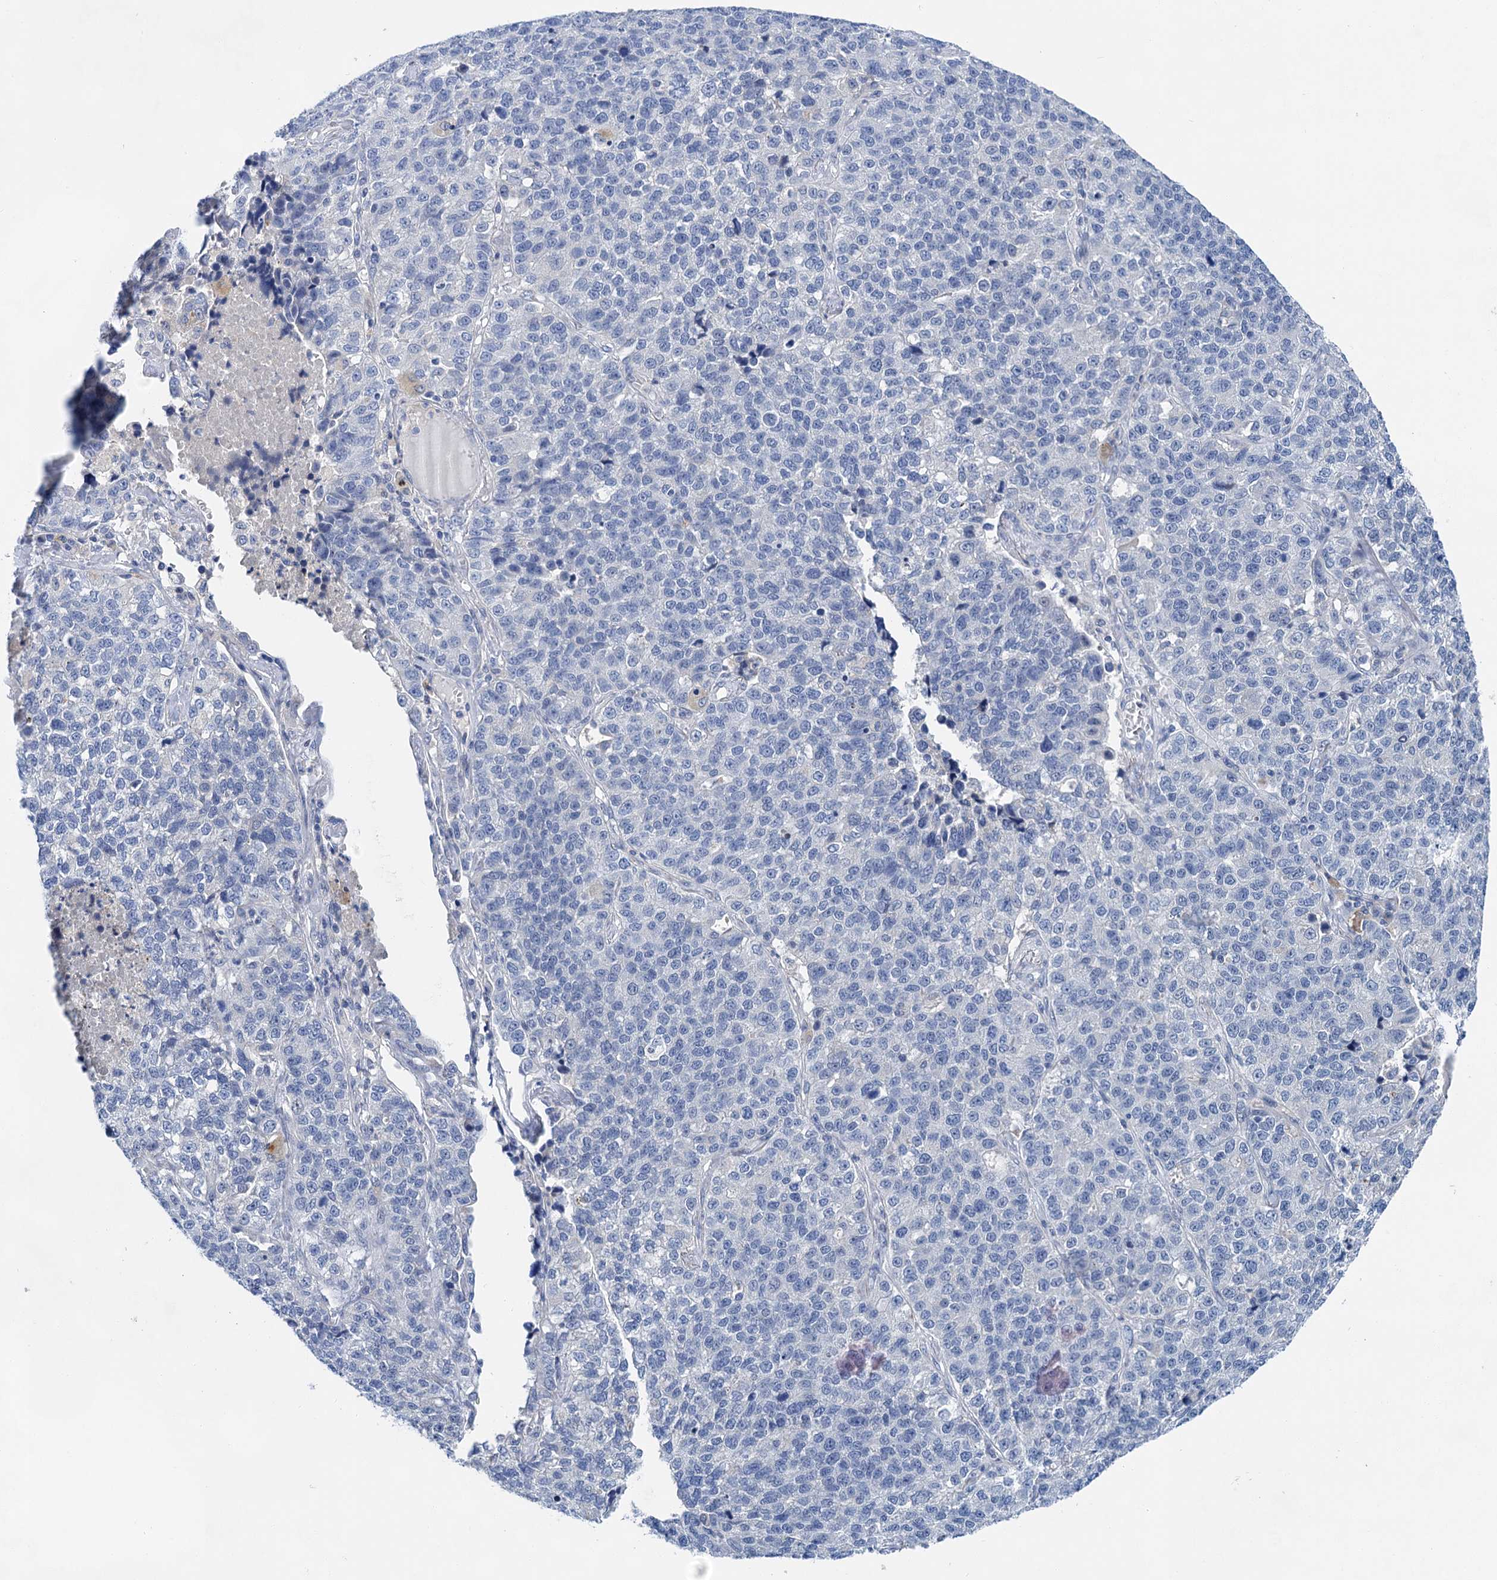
{"staining": {"intensity": "negative", "quantity": "none", "location": "none"}, "tissue": "lung cancer", "cell_type": "Tumor cells", "image_type": "cancer", "snomed": [{"axis": "morphology", "description": "Adenocarcinoma, NOS"}, {"axis": "topography", "description": "Lung"}], "caption": "This is an immunohistochemistry (IHC) histopathology image of lung cancer (adenocarcinoma). There is no expression in tumor cells.", "gene": "MORN3", "patient": {"sex": "male", "age": 49}}